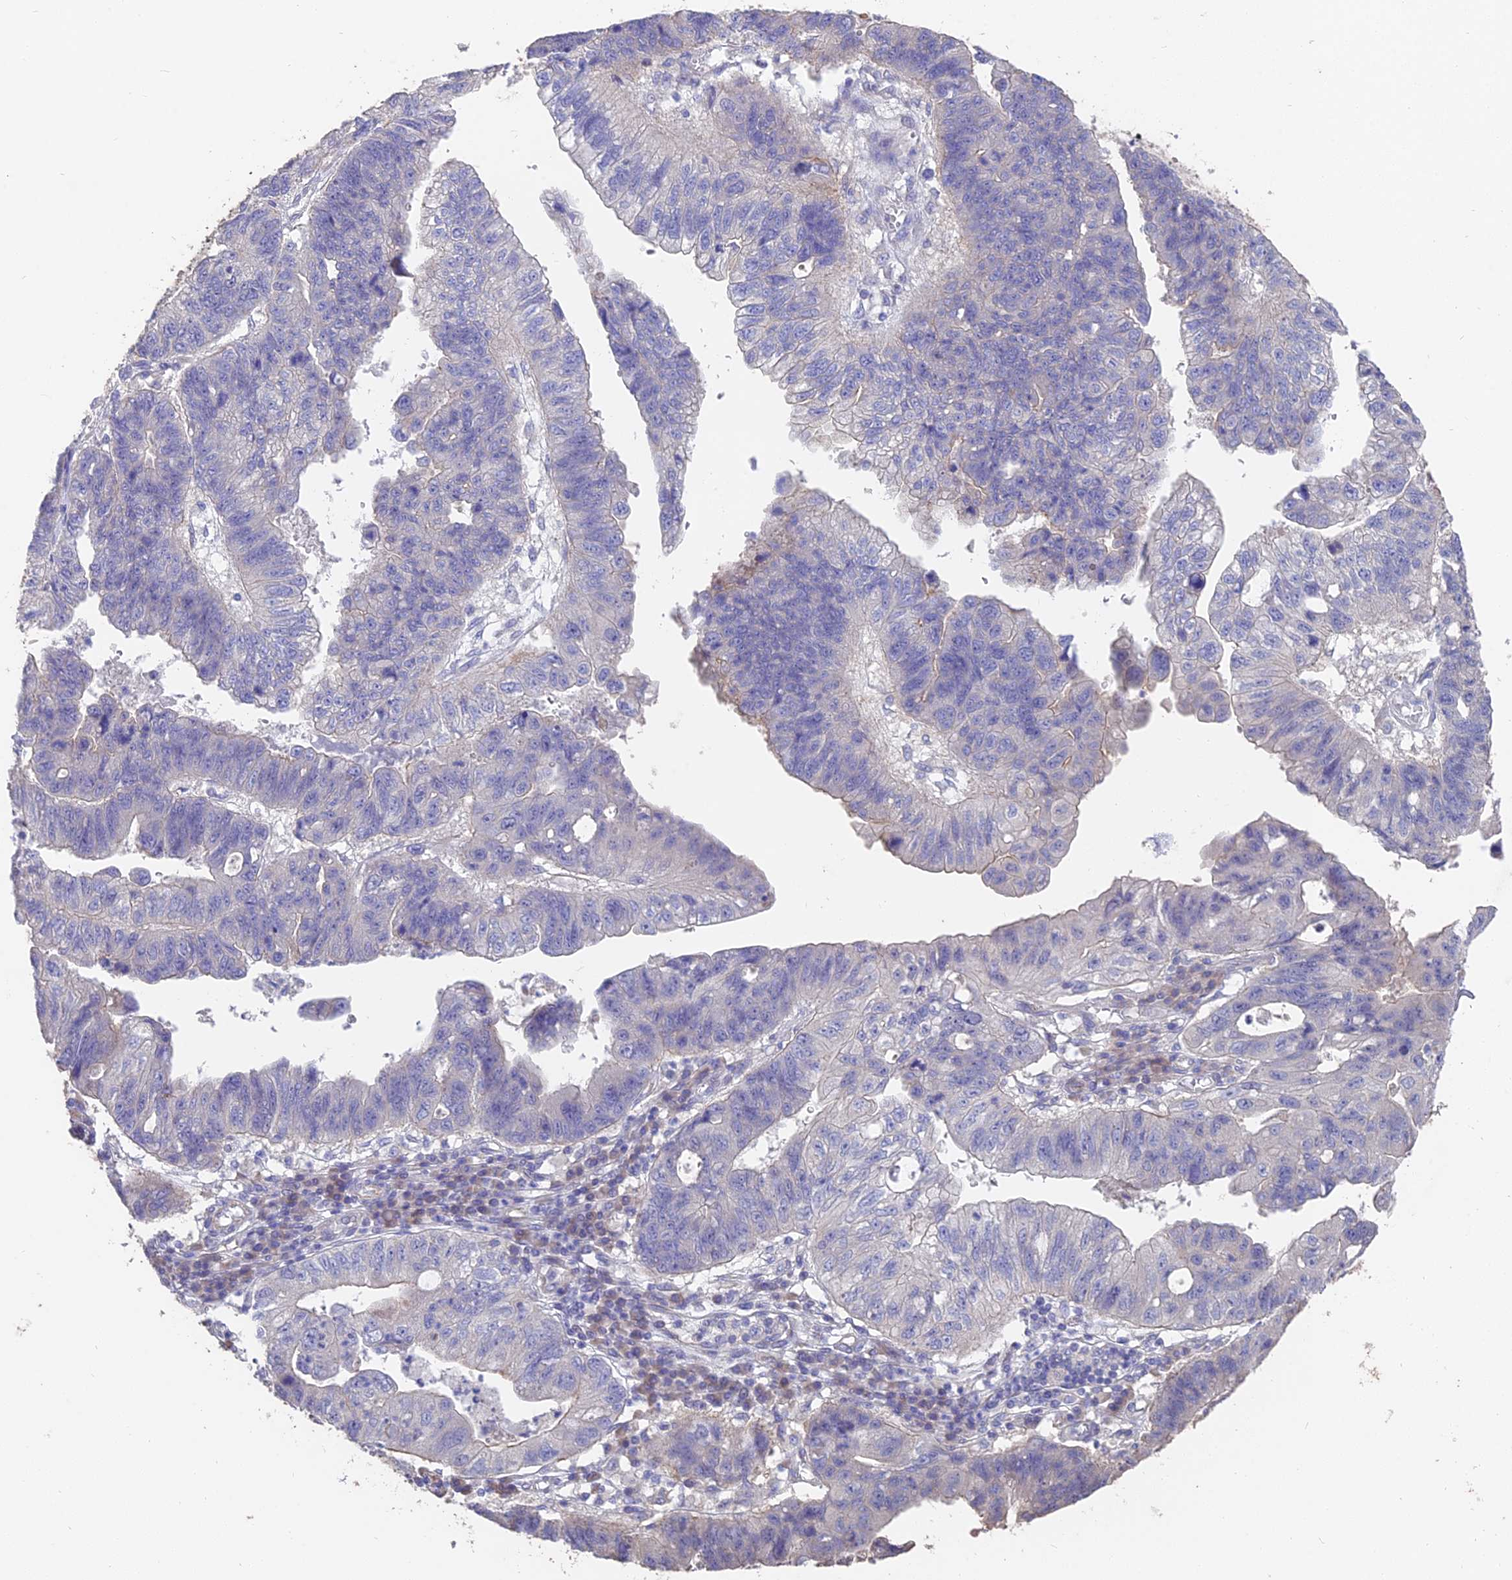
{"staining": {"intensity": "weak", "quantity": "<25%", "location": "cytoplasmic/membranous"}, "tissue": "stomach cancer", "cell_type": "Tumor cells", "image_type": "cancer", "snomed": [{"axis": "morphology", "description": "Adenocarcinoma, NOS"}, {"axis": "topography", "description": "Stomach"}], "caption": "Immunohistochemistry (IHC) photomicrograph of neoplastic tissue: human stomach adenocarcinoma stained with DAB (3,3'-diaminobenzidine) reveals no significant protein staining in tumor cells.", "gene": "FAM168B", "patient": {"sex": "male", "age": 59}}